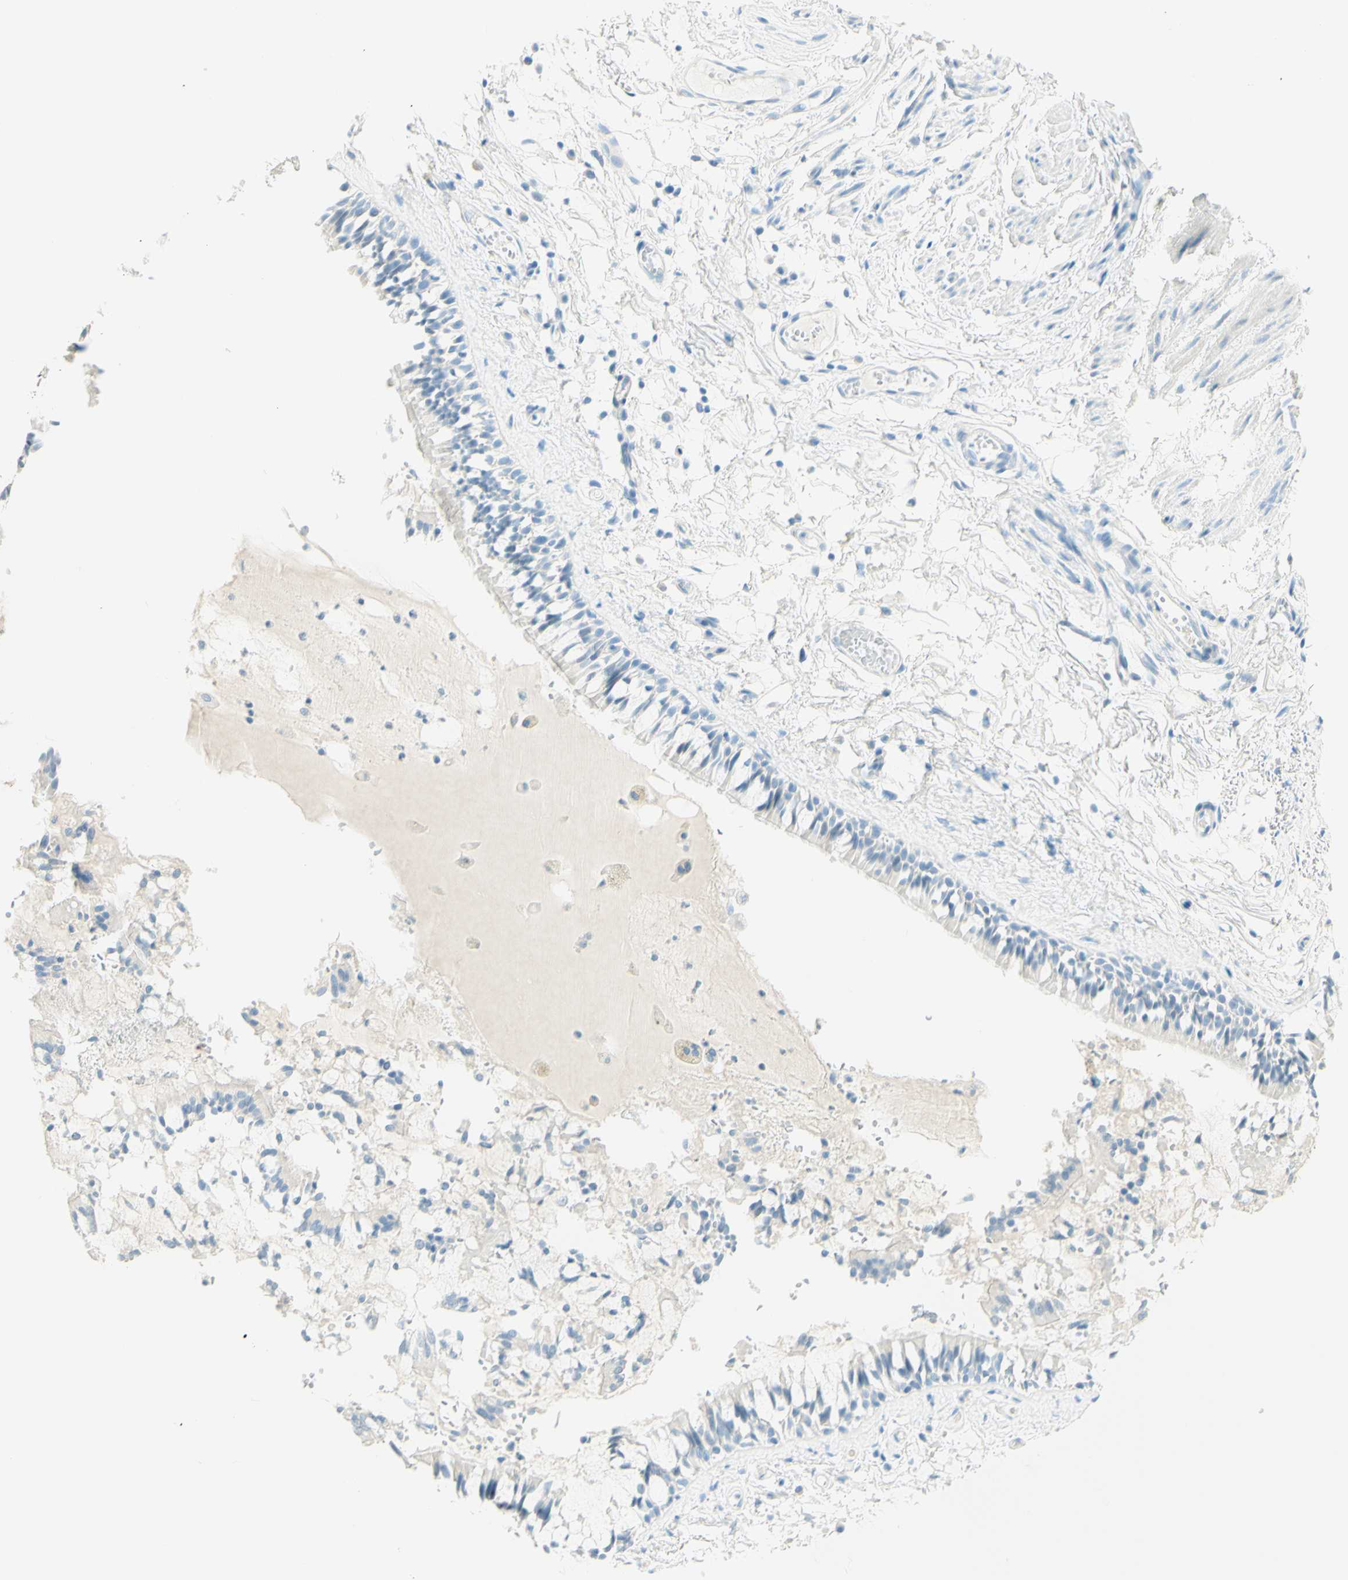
{"staining": {"intensity": "negative", "quantity": "none", "location": "none"}, "tissue": "bronchus", "cell_type": "Respiratory epithelial cells", "image_type": "normal", "snomed": [{"axis": "morphology", "description": "Normal tissue, NOS"}, {"axis": "morphology", "description": "Inflammation, NOS"}, {"axis": "topography", "description": "Cartilage tissue"}, {"axis": "topography", "description": "Lung"}], "caption": "Immunohistochemical staining of normal bronchus shows no significant positivity in respiratory epithelial cells.", "gene": "TMEM132D", "patient": {"sex": "male", "age": 71}}